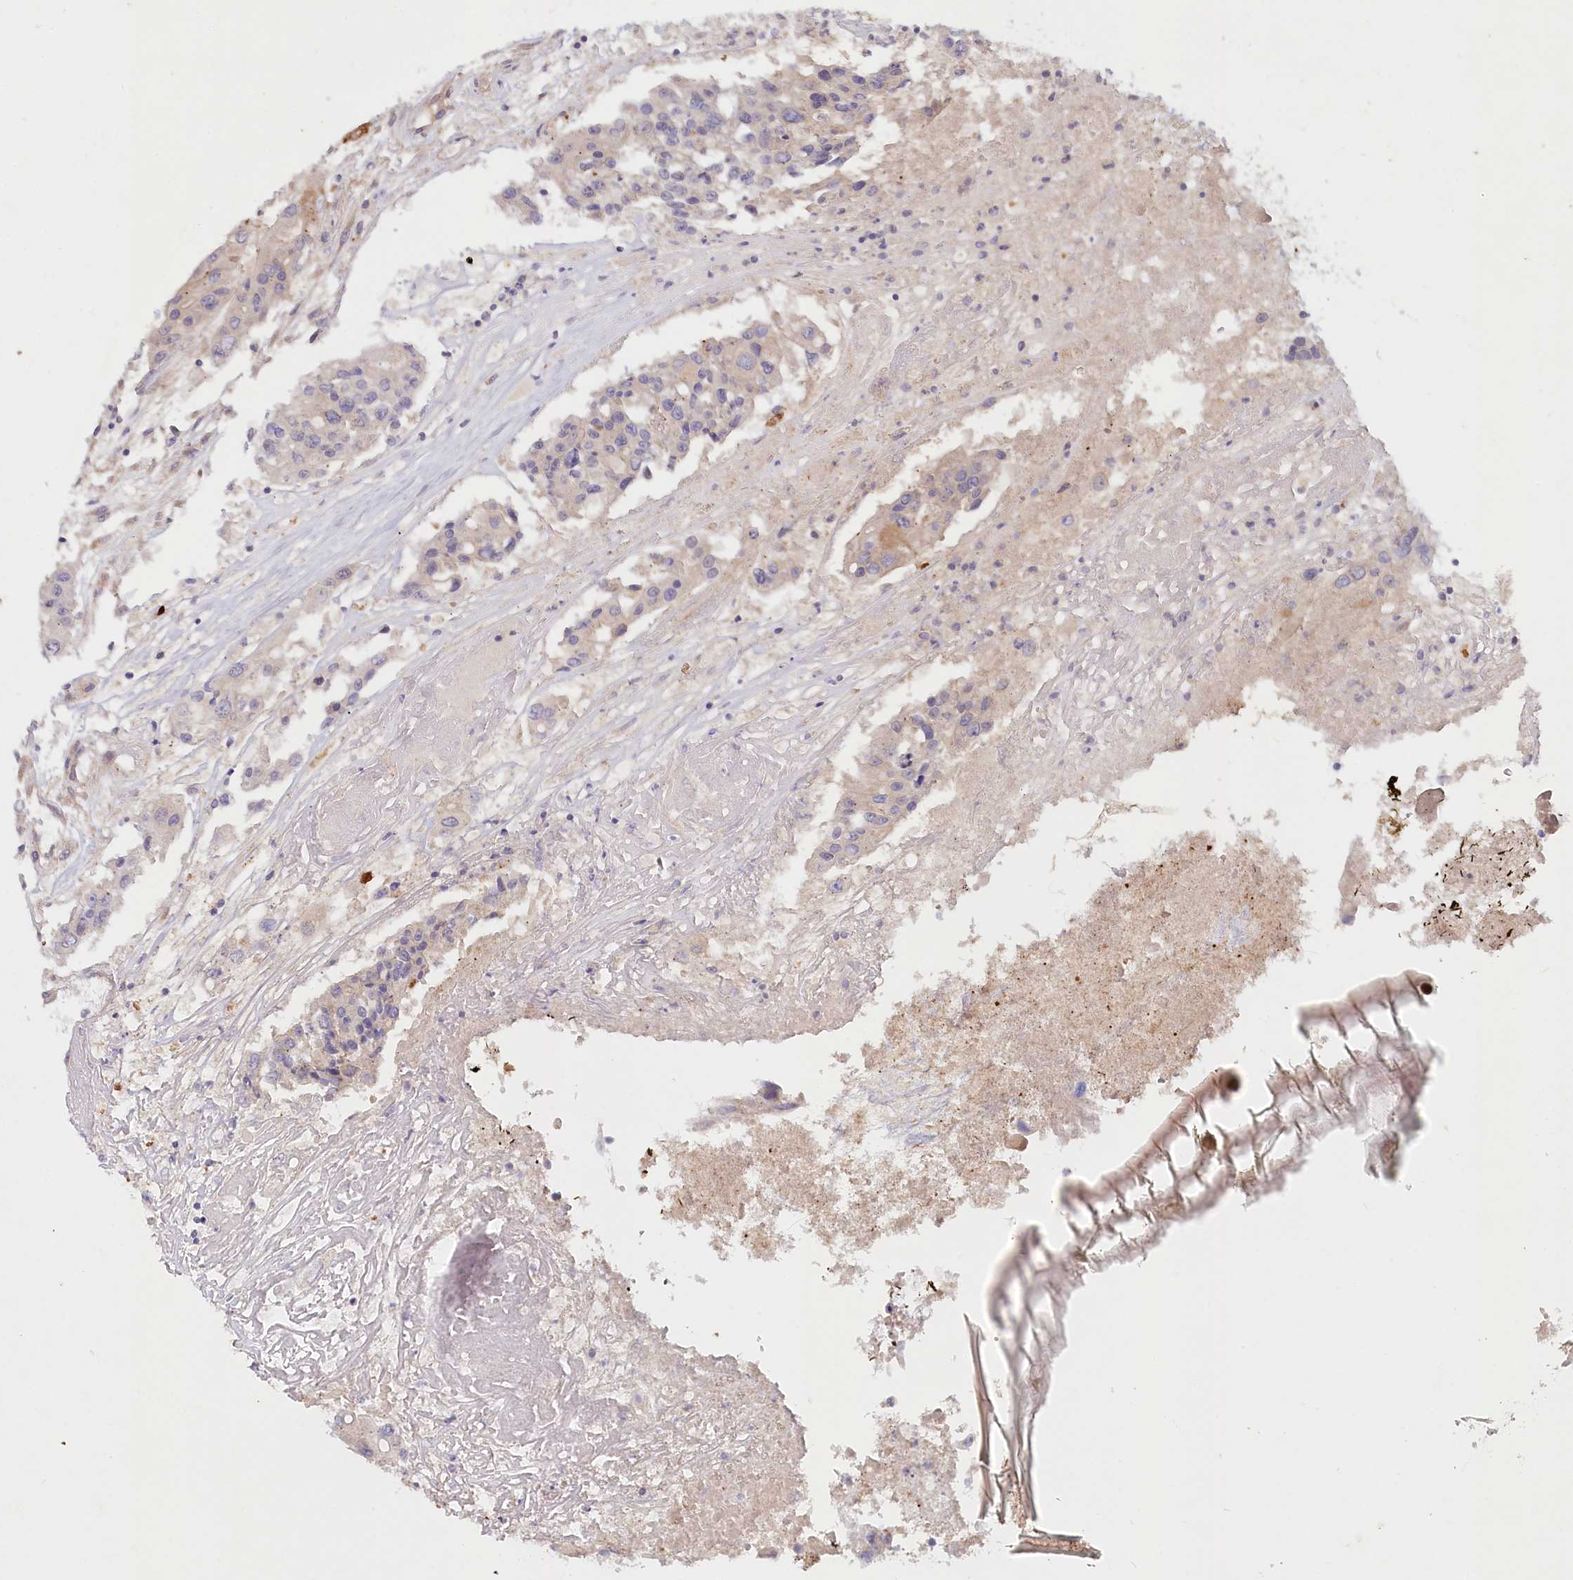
{"staining": {"intensity": "negative", "quantity": "none", "location": "none"}, "tissue": "colorectal cancer", "cell_type": "Tumor cells", "image_type": "cancer", "snomed": [{"axis": "morphology", "description": "Adenocarcinoma, NOS"}, {"axis": "topography", "description": "Colon"}], "caption": "This is an immunohistochemistry photomicrograph of human adenocarcinoma (colorectal). There is no staining in tumor cells.", "gene": "TNIP1", "patient": {"sex": "male", "age": 77}}